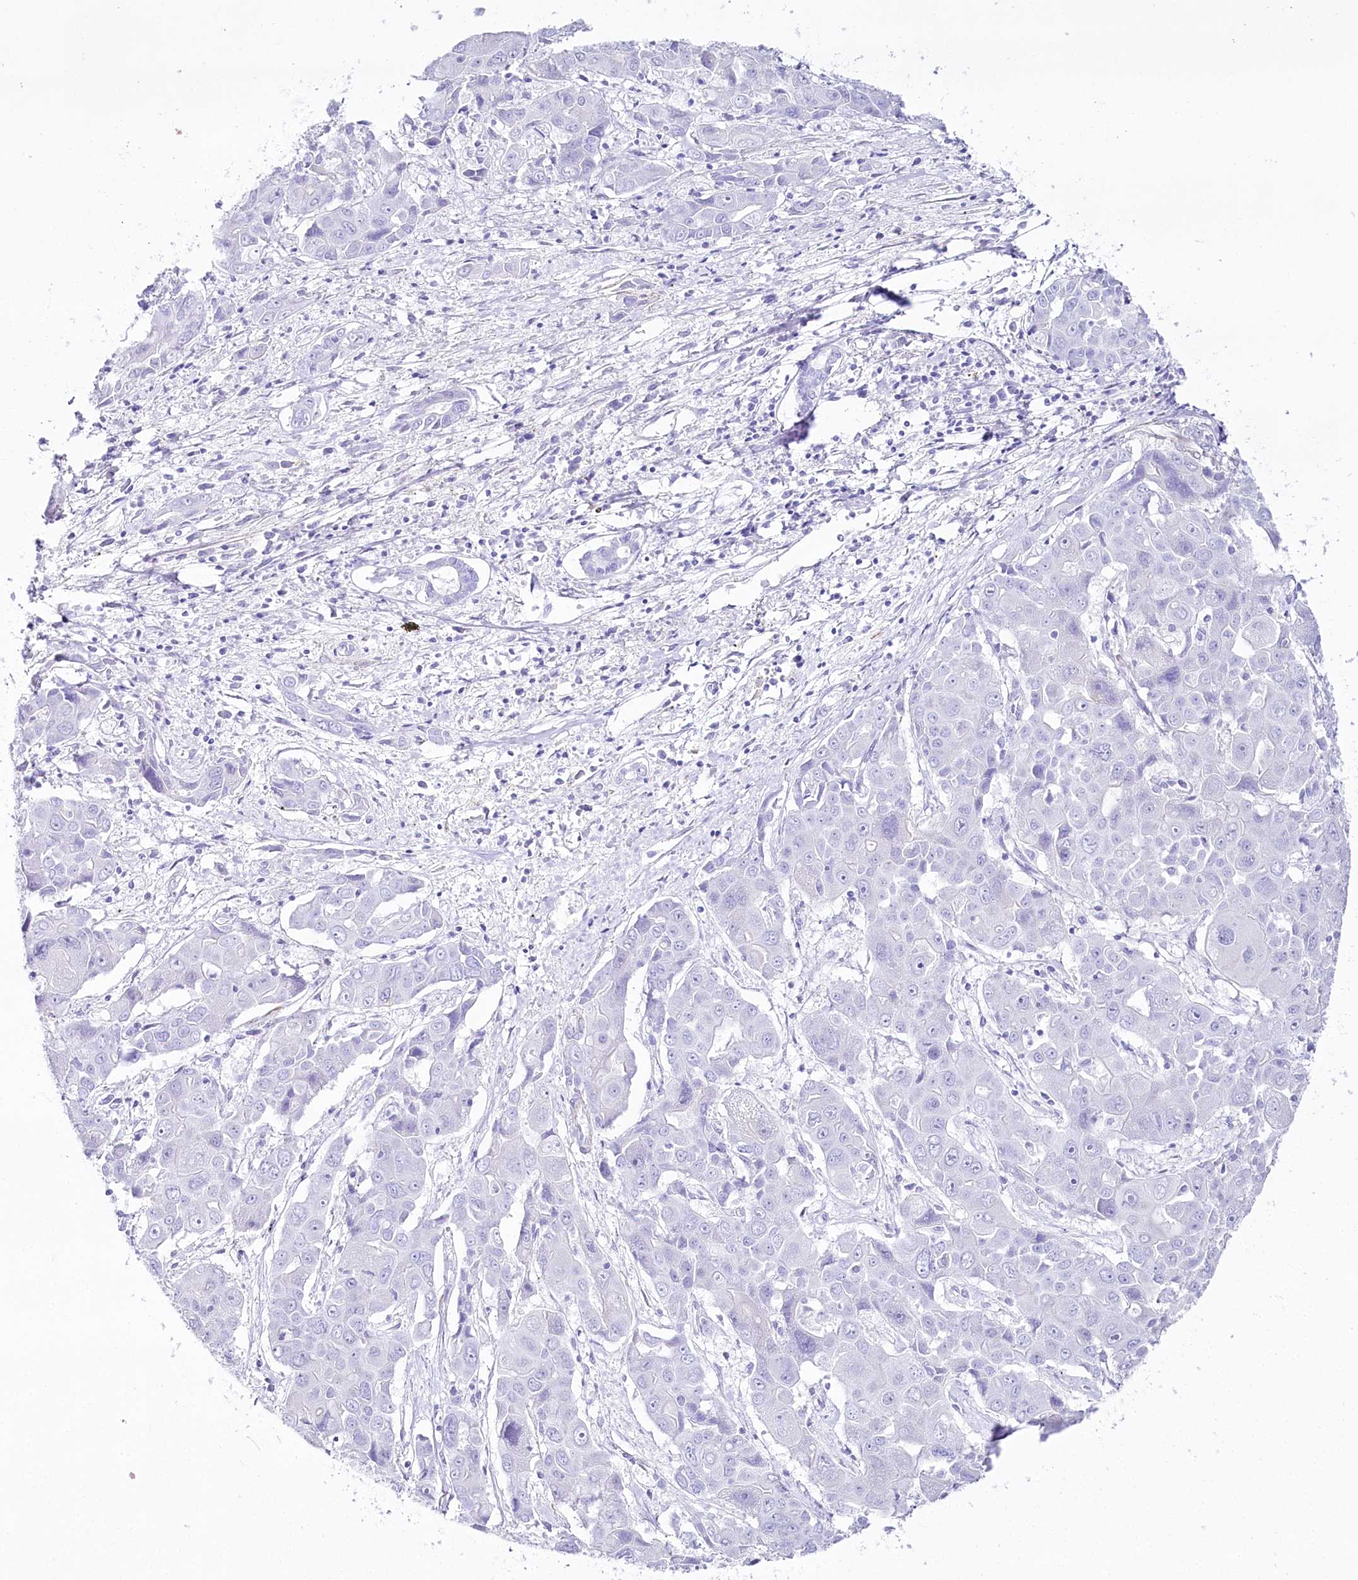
{"staining": {"intensity": "negative", "quantity": "none", "location": "none"}, "tissue": "liver cancer", "cell_type": "Tumor cells", "image_type": "cancer", "snomed": [{"axis": "morphology", "description": "Cholangiocarcinoma"}, {"axis": "topography", "description": "Liver"}], "caption": "IHC image of neoplastic tissue: human liver cholangiocarcinoma stained with DAB (3,3'-diaminobenzidine) reveals no significant protein positivity in tumor cells.", "gene": "CSN3", "patient": {"sex": "male", "age": 67}}